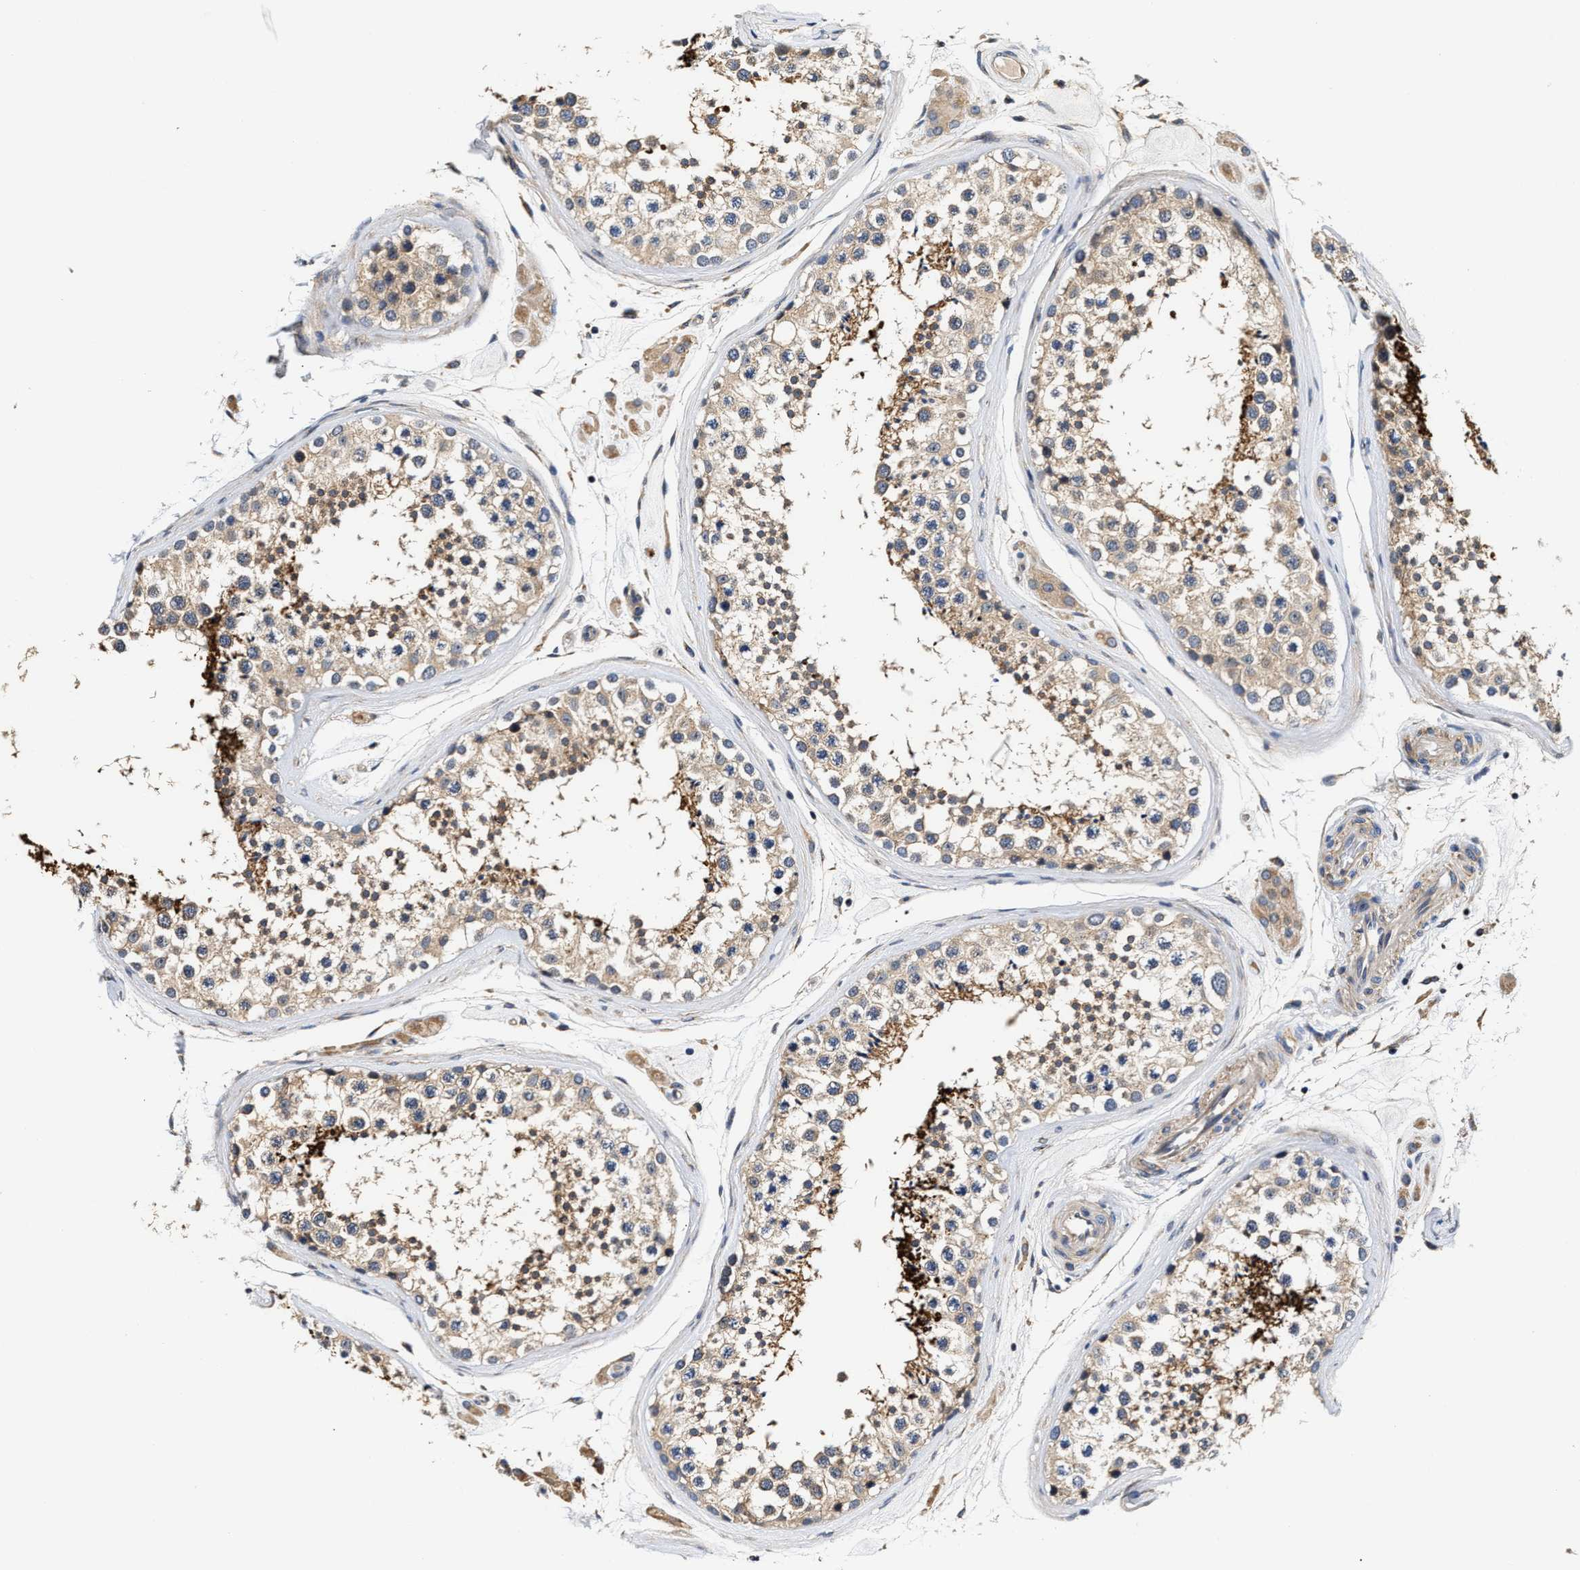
{"staining": {"intensity": "moderate", "quantity": ">75%", "location": "cytoplasmic/membranous"}, "tissue": "testis", "cell_type": "Cells in seminiferous ducts", "image_type": "normal", "snomed": [{"axis": "morphology", "description": "Normal tissue, NOS"}, {"axis": "topography", "description": "Testis"}], "caption": "Immunohistochemical staining of unremarkable human testis exhibits moderate cytoplasmic/membranous protein staining in about >75% of cells in seminiferous ducts.", "gene": "TEX2", "patient": {"sex": "male", "age": 46}}